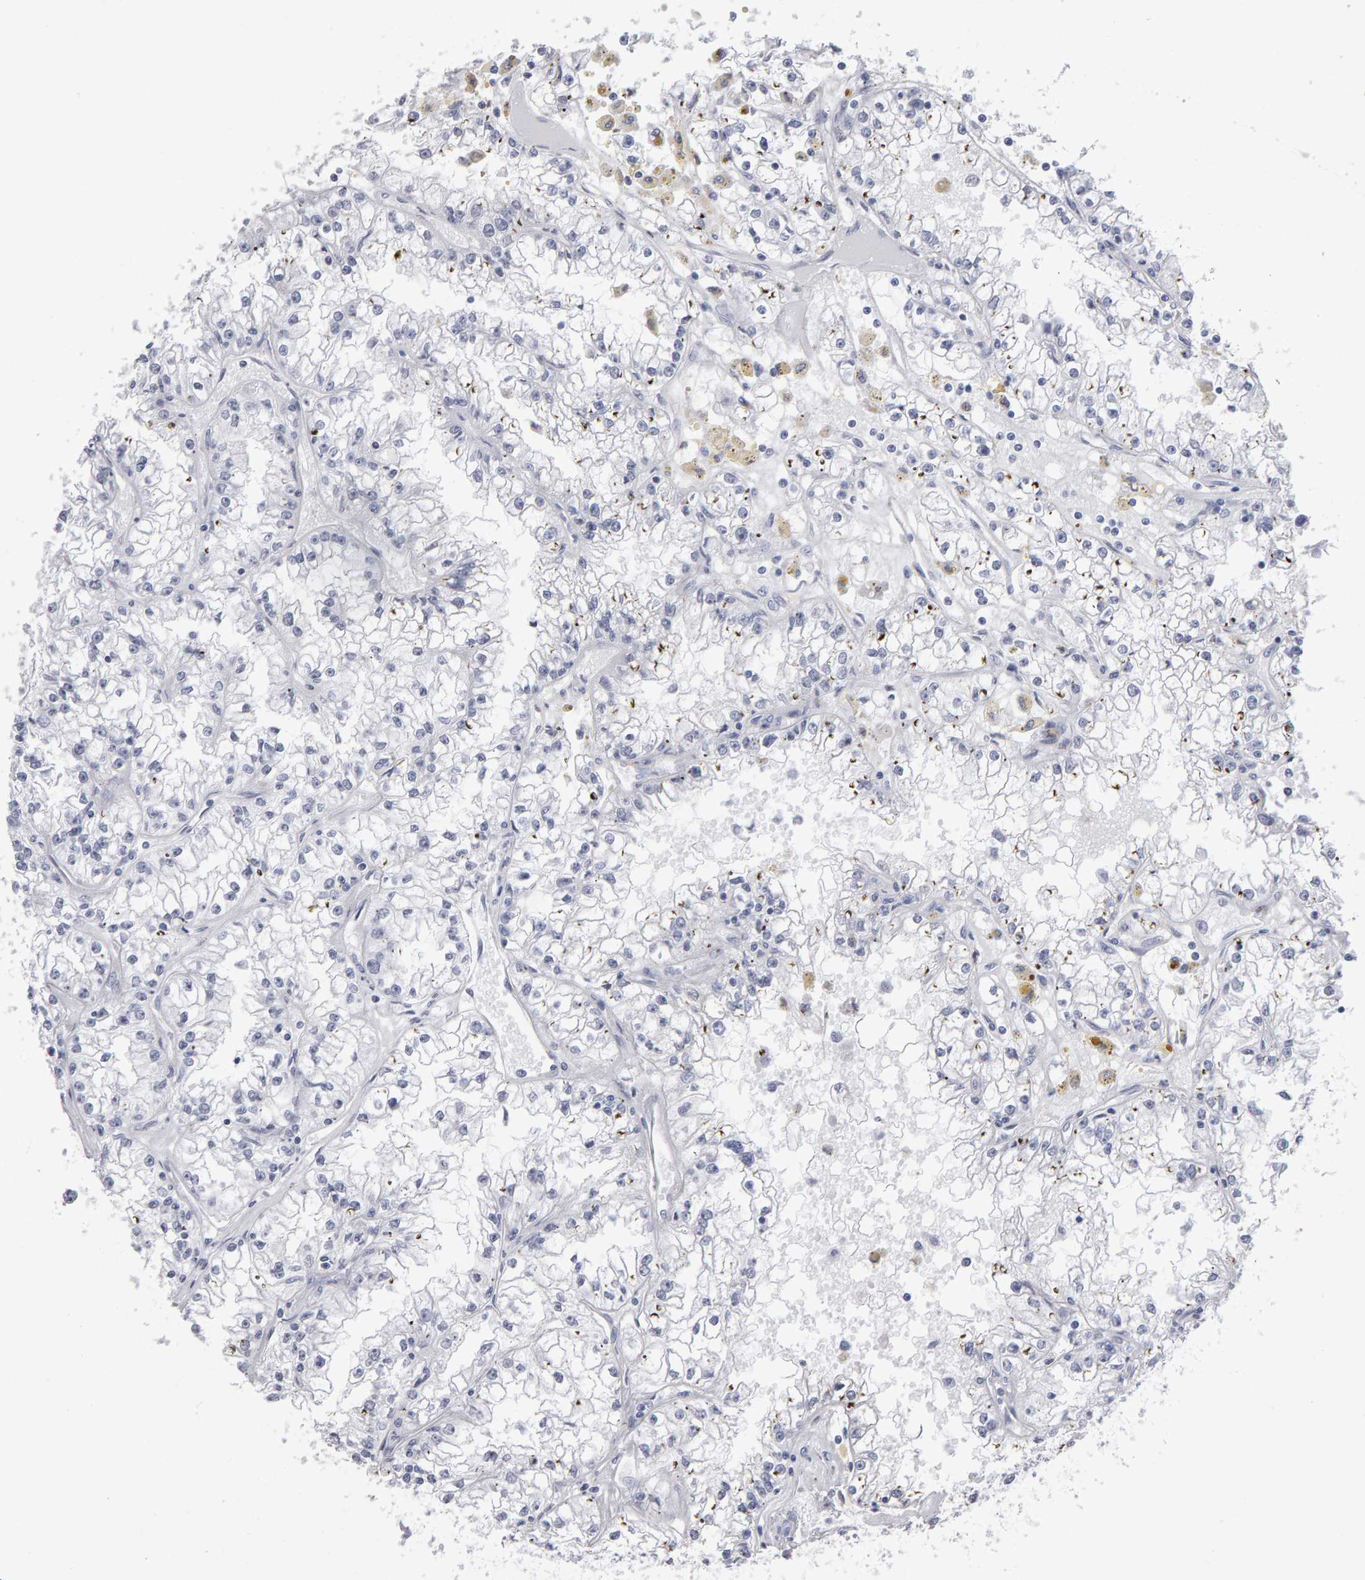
{"staining": {"intensity": "negative", "quantity": "none", "location": "none"}, "tissue": "renal cancer", "cell_type": "Tumor cells", "image_type": "cancer", "snomed": [{"axis": "morphology", "description": "Adenocarcinoma, NOS"}, {"axis": "topography", "description": "Kidney"}], "caption": "Immunohistochemical staining of renal cancer demonstrates no significant staining in tumor cells.", "gene": "NCDN", "patient": {"sex": "male", "age": 56}}